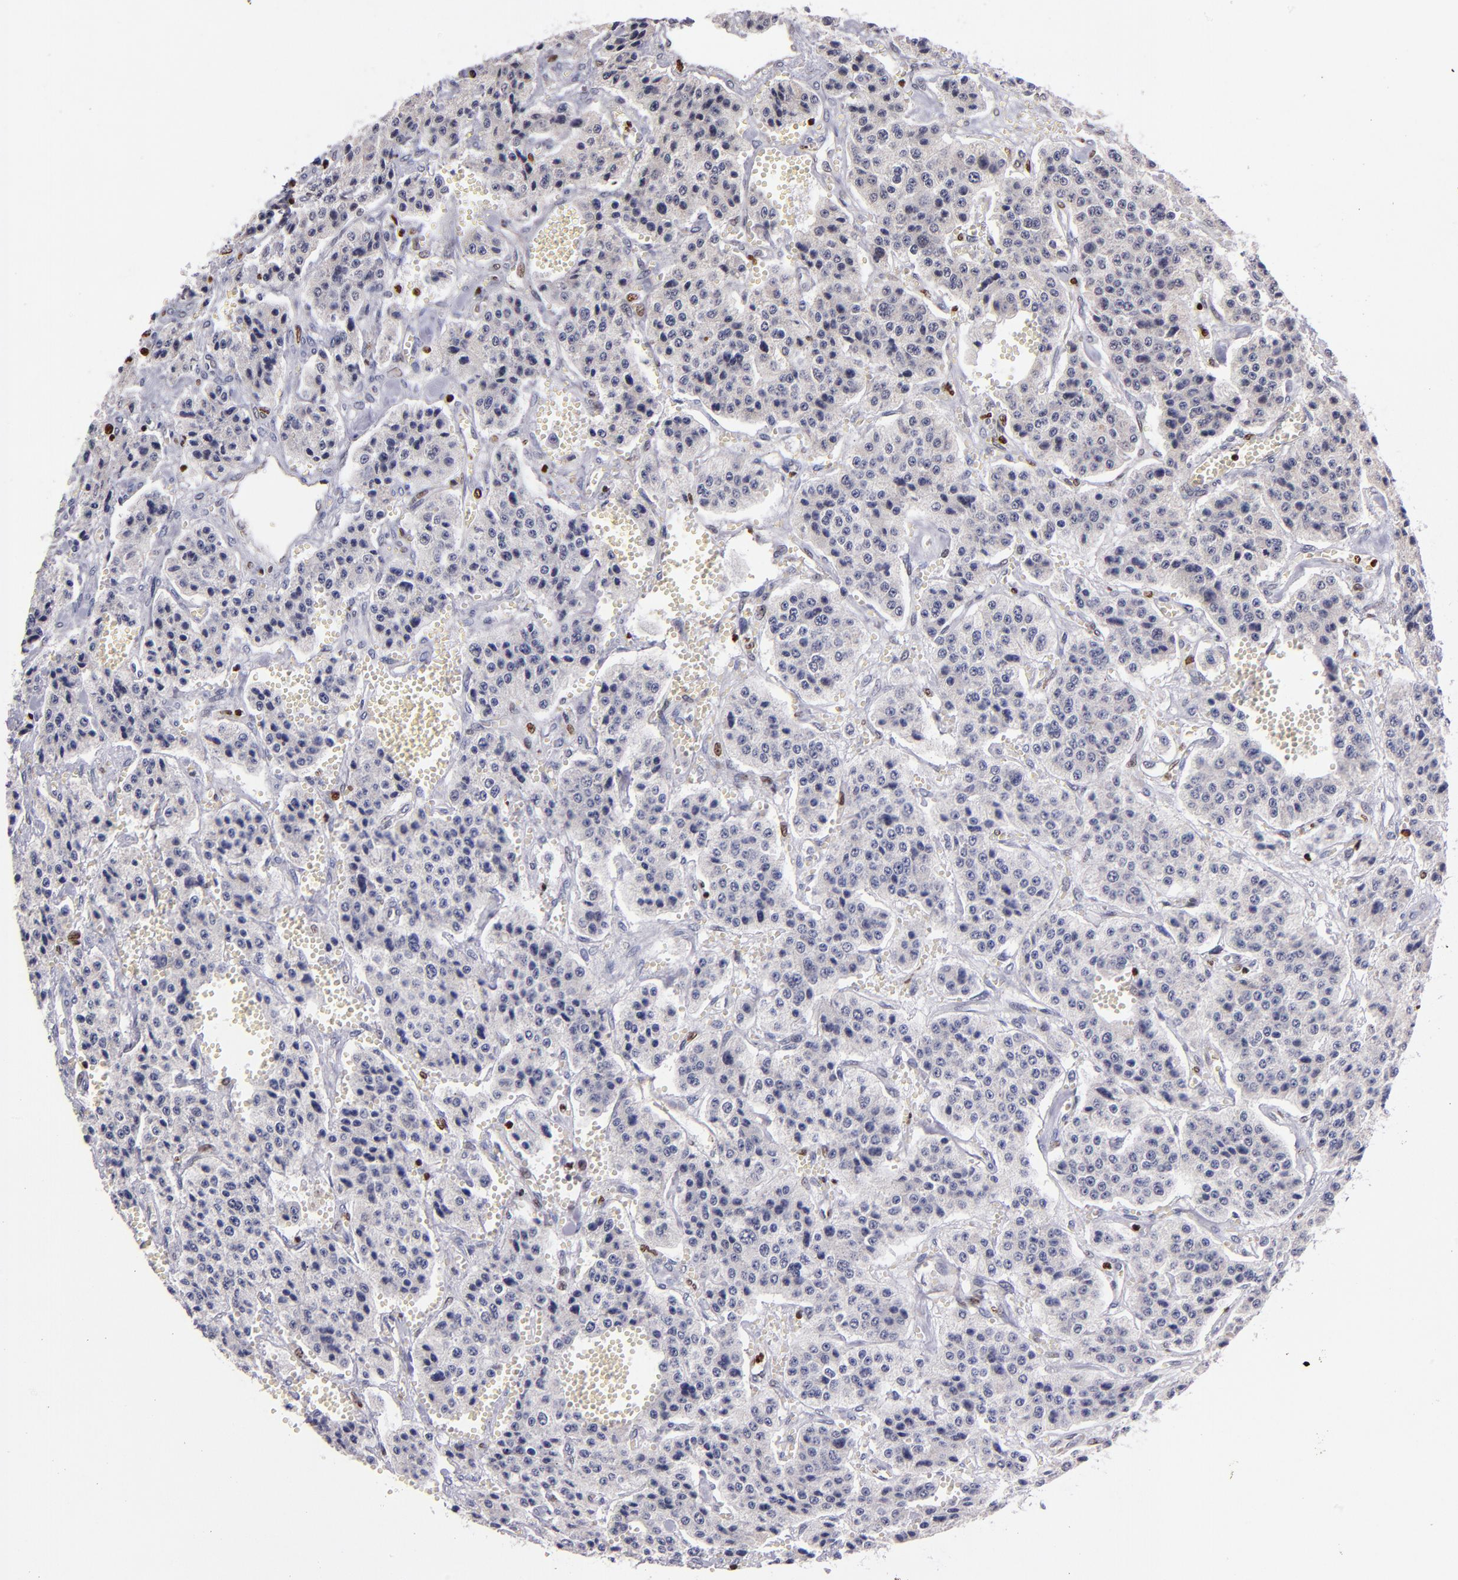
{"staining": {"intensity": "moderate", "quantity": "<25%", "location": "nuclear"}, "tissue": "carcinoid", "cell_type": "Tumor cells", "image_type": "cancer", "snomed": [{"axis": "morphology", "description": "Carcinoid, malignant, NOS"}, {"axis": "topography", "description": "Small intestine"}], "caption": "A histopathology image of human carcinoid (malignant) stained for a protein shows moderate nuclear brown staining in tumor cells. The staining is performed using DAB (3,3'-diaminobenzidine) brown chromogen to label protein expression. The nuclei are counter-stained blue using hematoxylin.", "gene": "CDKL5", "patient": {"sex": "male", "age": 52}}